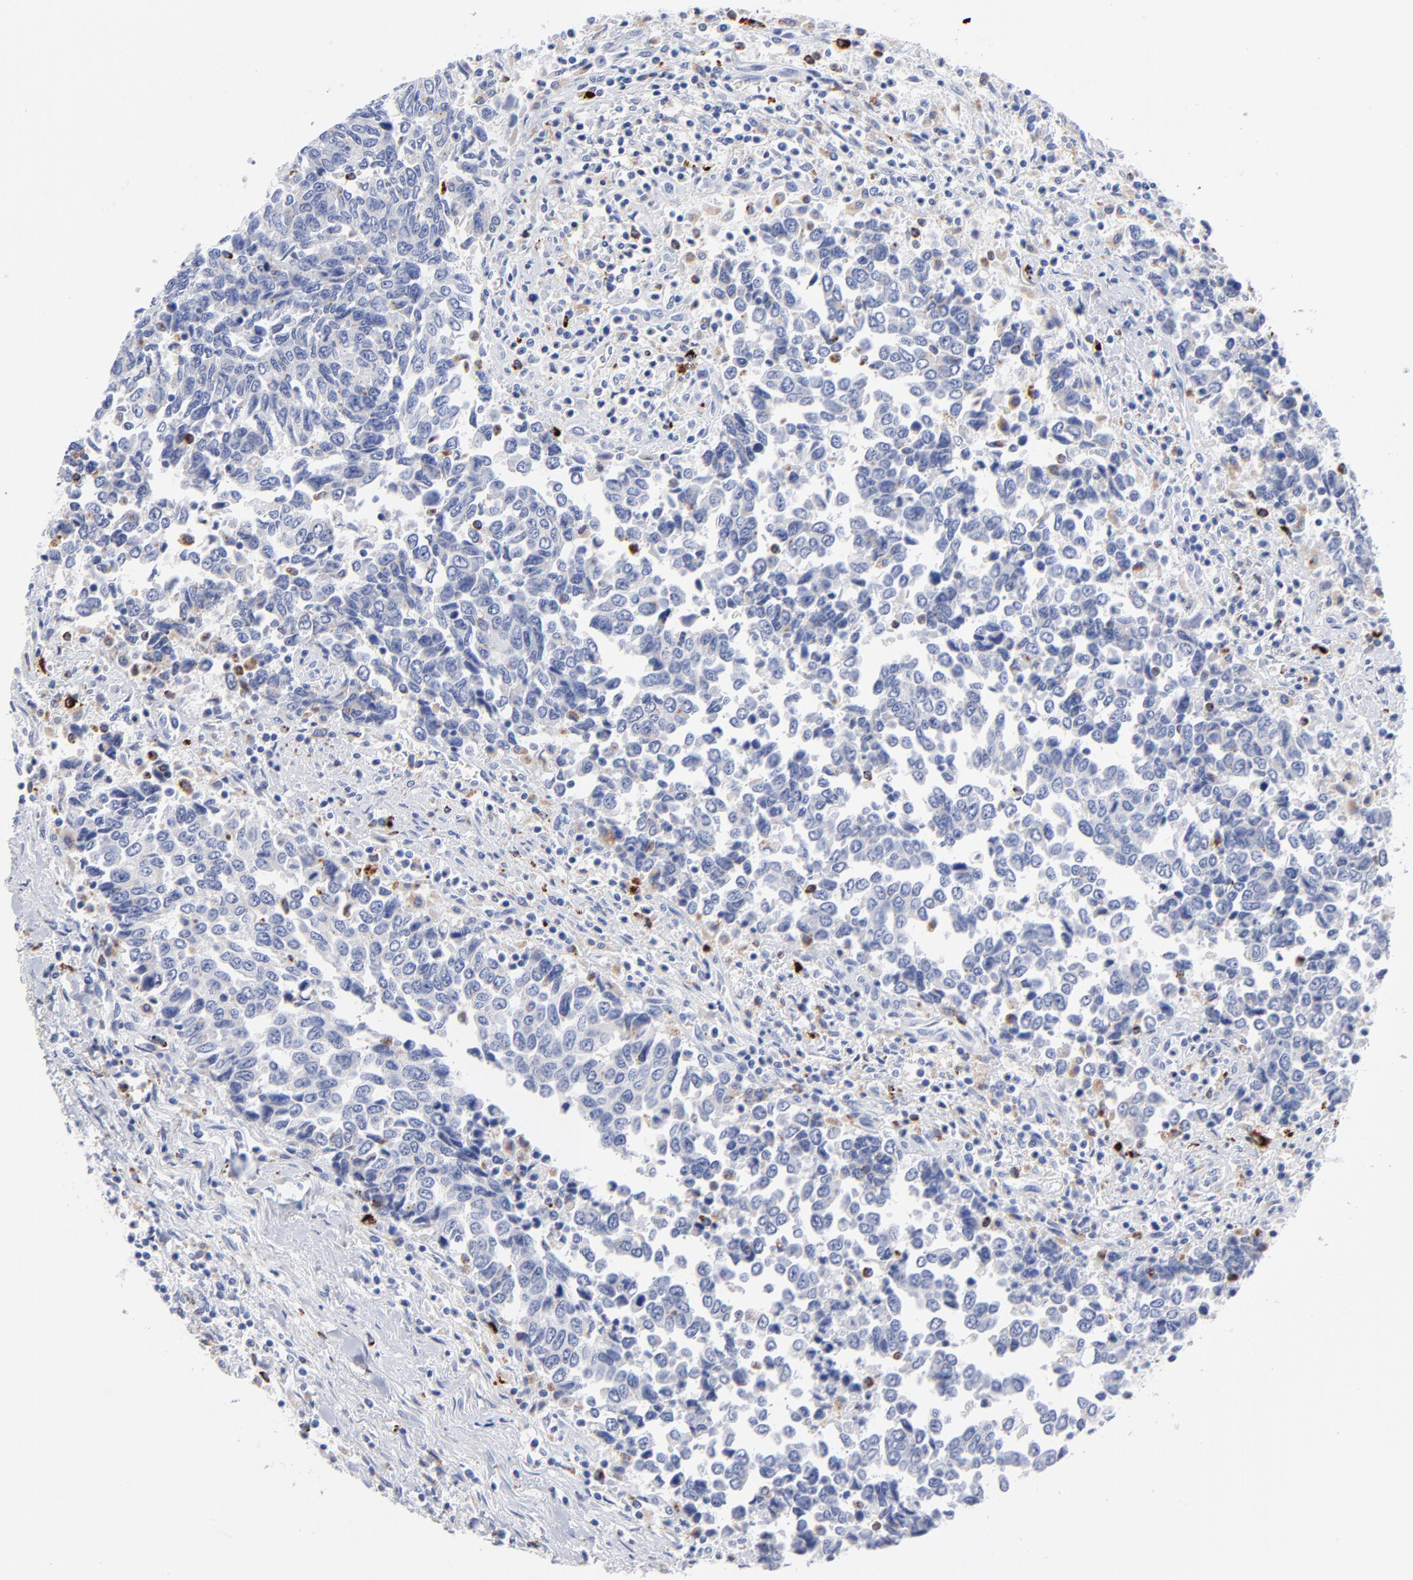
{"staining": {"intensity": "moderate", "quantity": "<25%", "location": "cytoplasmic/membranous"}, "tissue": "urothelial cancer", "cell_type": "Tumor cells", "image_type": "cancer", "snomed": [{"axis": "morphology", "description": "Urothelial carcinoma, High grade"}, {"axis": "topography", "description": "Urinary bladder"}], "caption": "A histopathology image showing moderate cytoplasmic/membranous staining in approximately <25% of tumor cells in urothelial carcinoma (high-grade), as visualized by brown immunohistochemical staining.", "gene": "CPVL", "patient": {"sex": "male", "age": 86}}